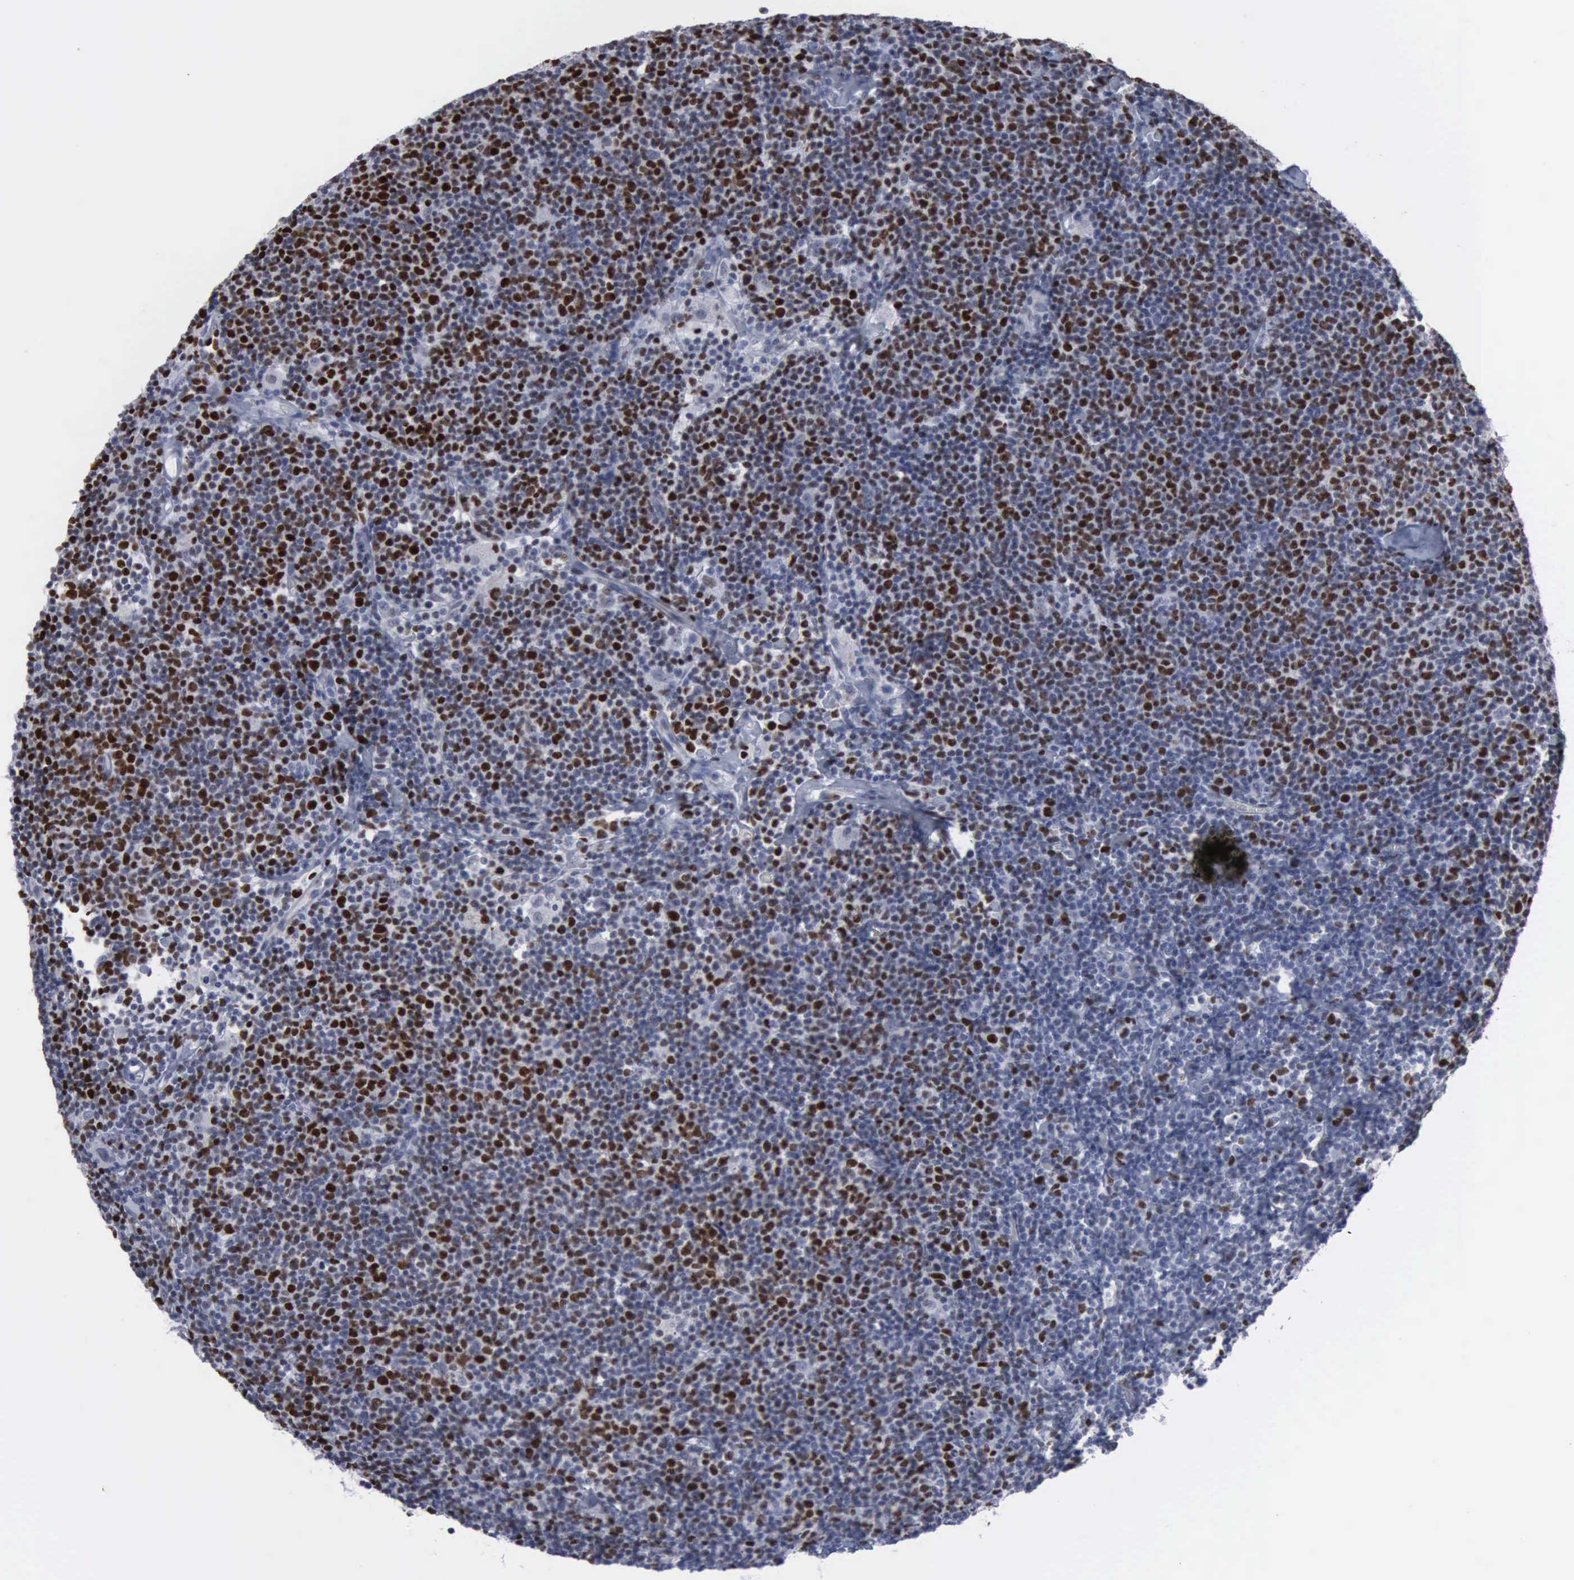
{"staining": {"intensity": "negative", "quantity": "none", "location": "none"}, "tissue": "lymphoma", "cell_type": "Tumor cells", "image_type": "cancer", "snomed": [{"axis": "morphology", "description": "Malignant lymphoma, non-Hodgkin's type, Low grade"}, {"axis": "topography", "description": "Lymph node"}], "caption": "Immunohistochemical staining of human lymphoma shows no significant expression in tumor cells.", "gene": "MCM5", "patient": {"sex": "male", "age": 65}}